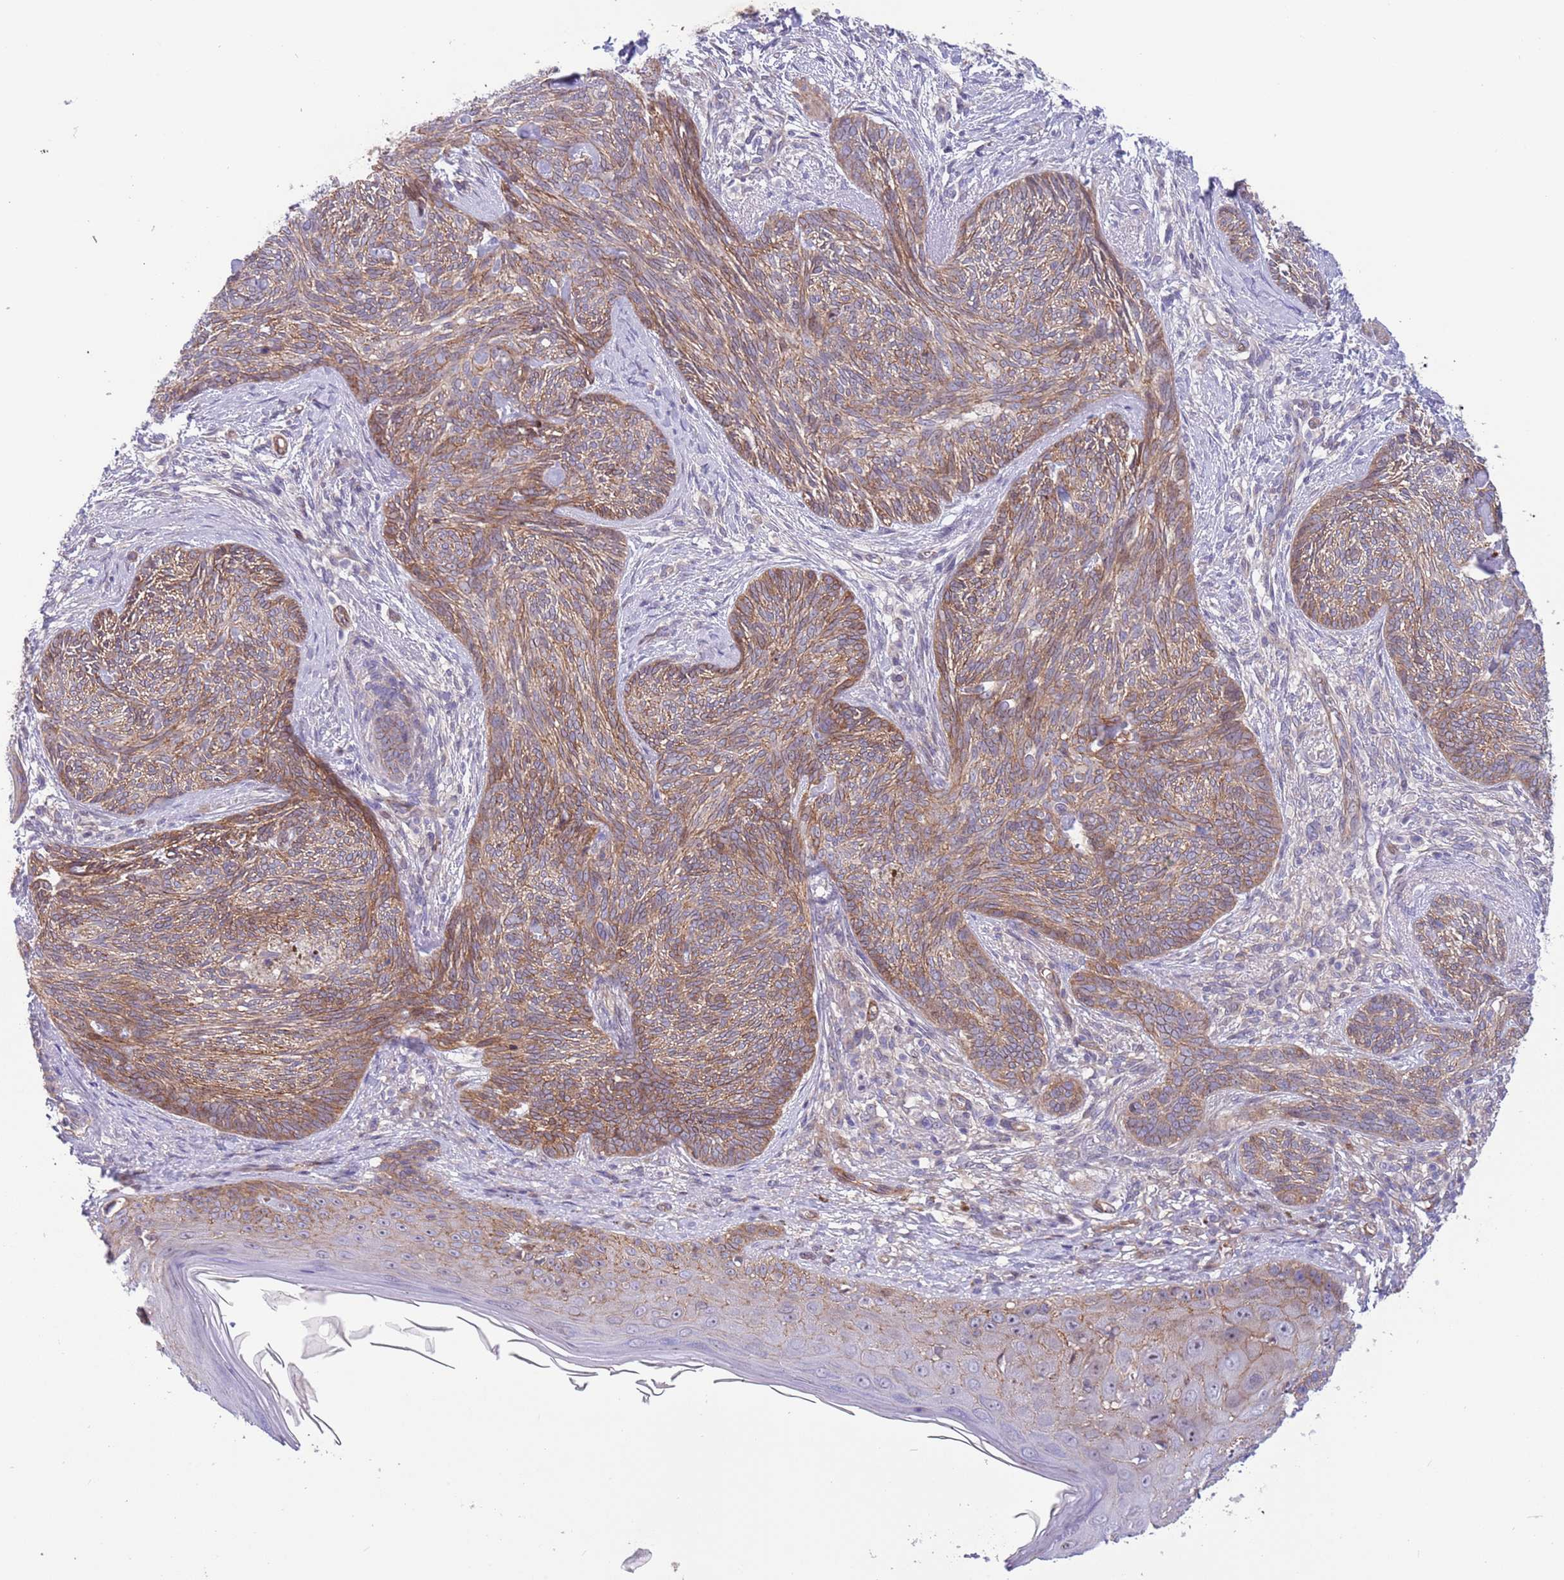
{"staining": {"intensity": "moderate", "quantity": ">75%", "location": "cytoplasmic/membranous"}, "tissue": "skin cancer", "cell_type": "Tumor cells", "image_type": "cancer", "snomed": [{"axis": "morphology", "description": "Basal cell carcinoma"}, {"axis": "topography", "description": "Skin"}], "caption": "A photomicrograph of human skin basal cell carcinoma stained for a protein reveals moderate cytoplasmic/membranous brown staining in tumor cells.", "gene": "ITGB6", "patient": {"sex": "male", "age": 73}}